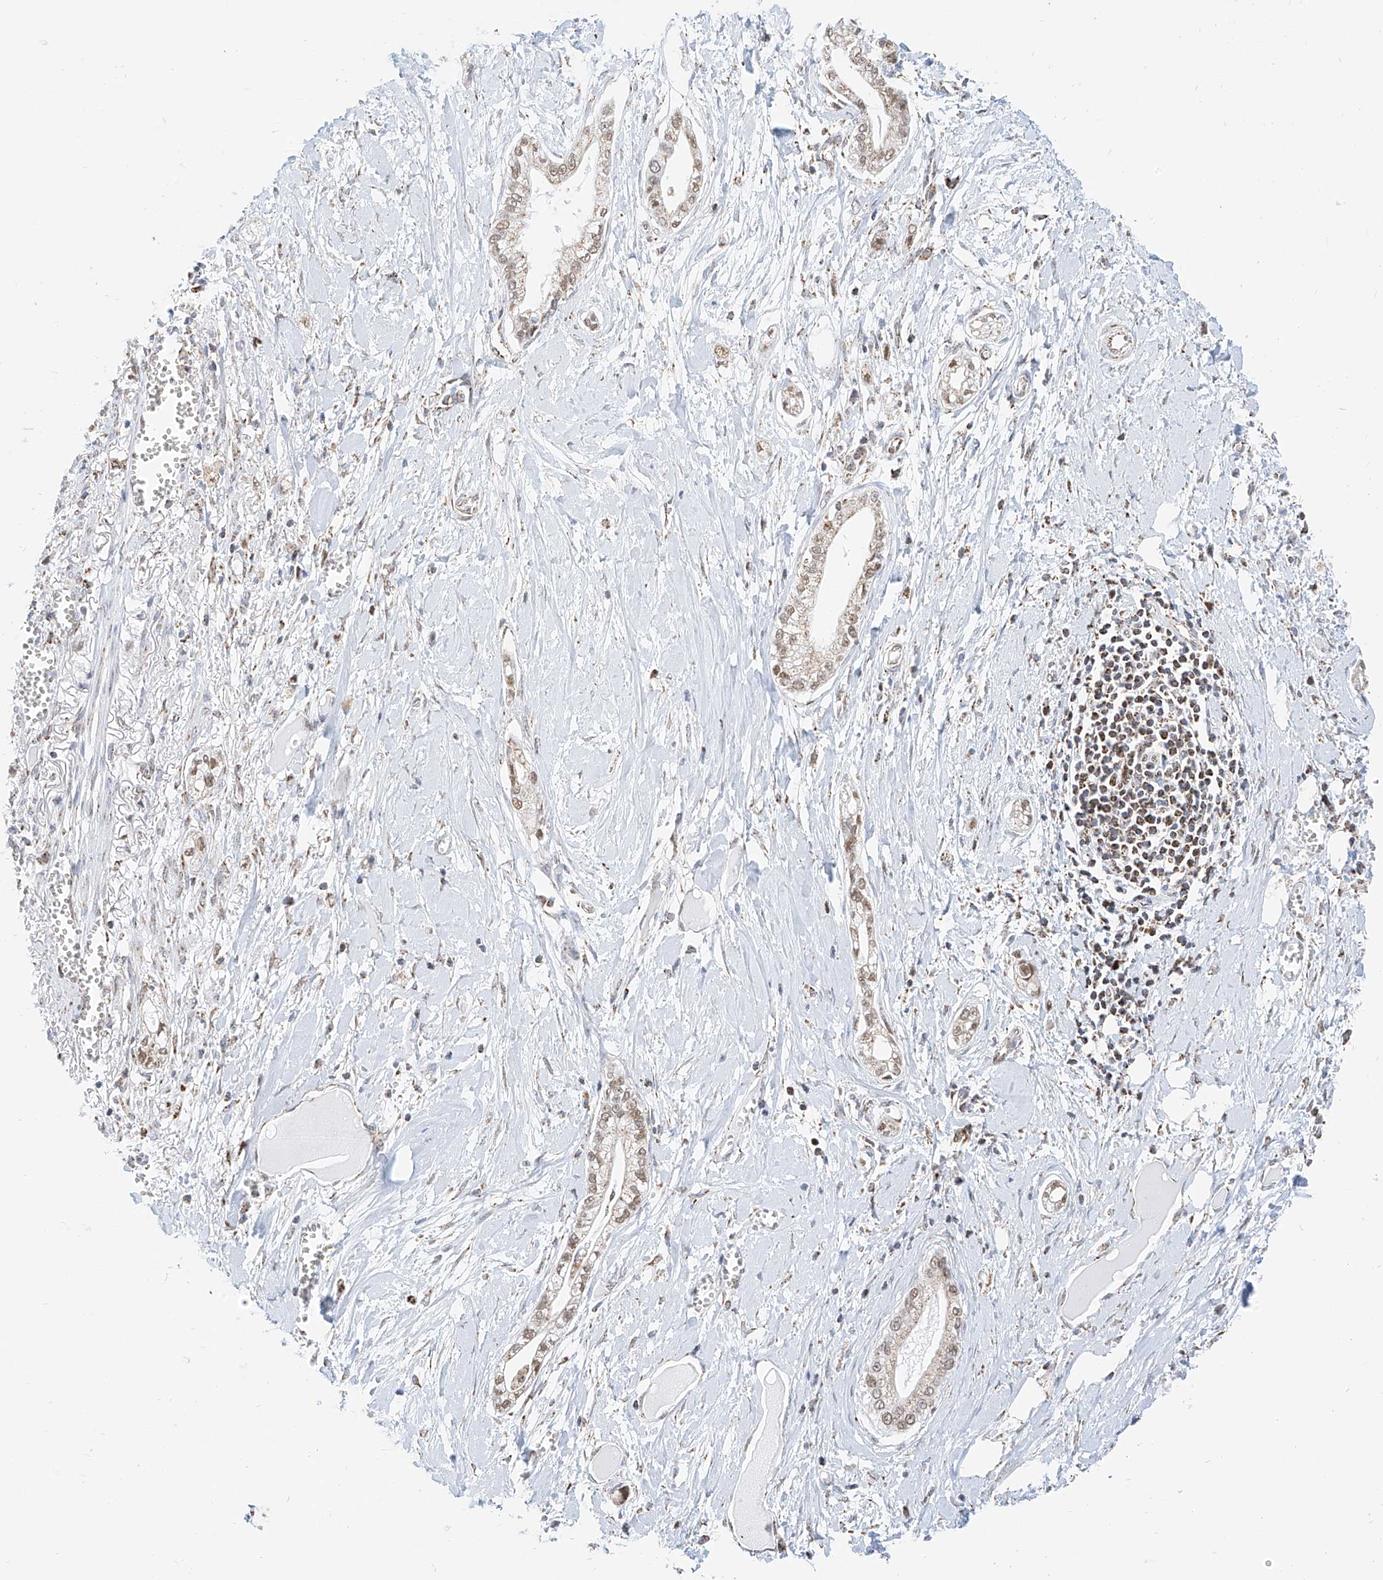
{"staining": {"intensity": "weak", "quantity": "25%-75%", "location": "cytoplasmic/membranous"}, "tissue": "pancreatic cancer", "cell_type": "Tumor cells", "image_type": "cancer", "snomed": [{"axis": "morphology", "description": "Adenocarcinoma, NOS"}, {"axis": "topography", "description": "Pancreas"}], "caption": "There is low levels of weak cytoplasmic/membranous positivity in tumor cells of pancreatic cancer (adenocarcinoma), as demonstrated by immunohistochemical staining (brown color).", "gene": "NALCN", "patient": {"sex": "male", "age": 68}}